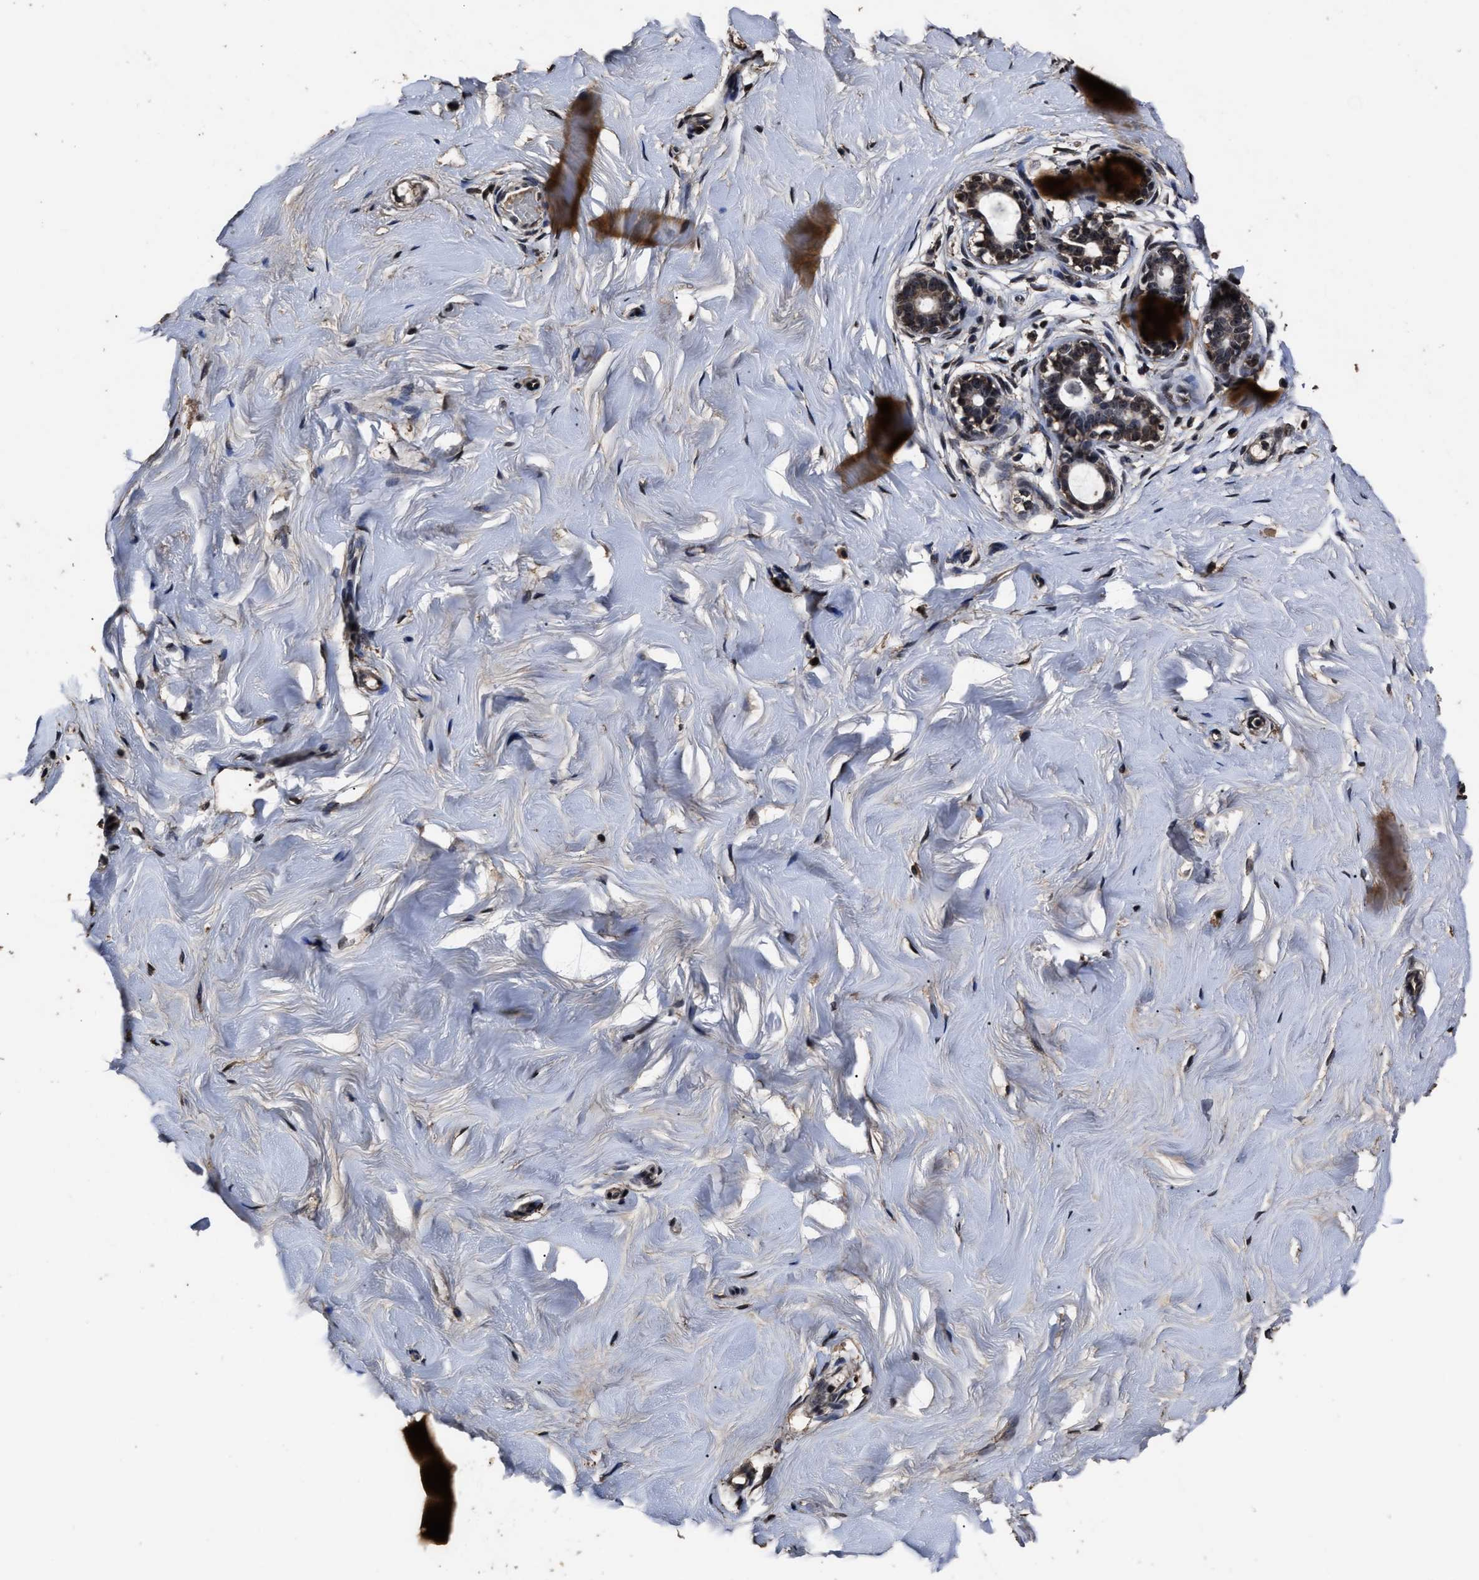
{"staining": {"intensity": "strong", "quantity": ">75%", "location": "nuclear"}, "tissue": "breast", "cell_type": "Adipocytes", "image_type": "normal", "snomed": [{"axis": "morphology", "description": "Normal tissue, NOS"}, {"axis": "topography", "description": "Breast"}], "caption": "Immunohistochemistry (IHC) of benign breast exhibits high levels of strong nuclear staining in about >75% of adipocytes.", "gene": "RSBN1L", "patient": {"sex": "female", "age": 23}}